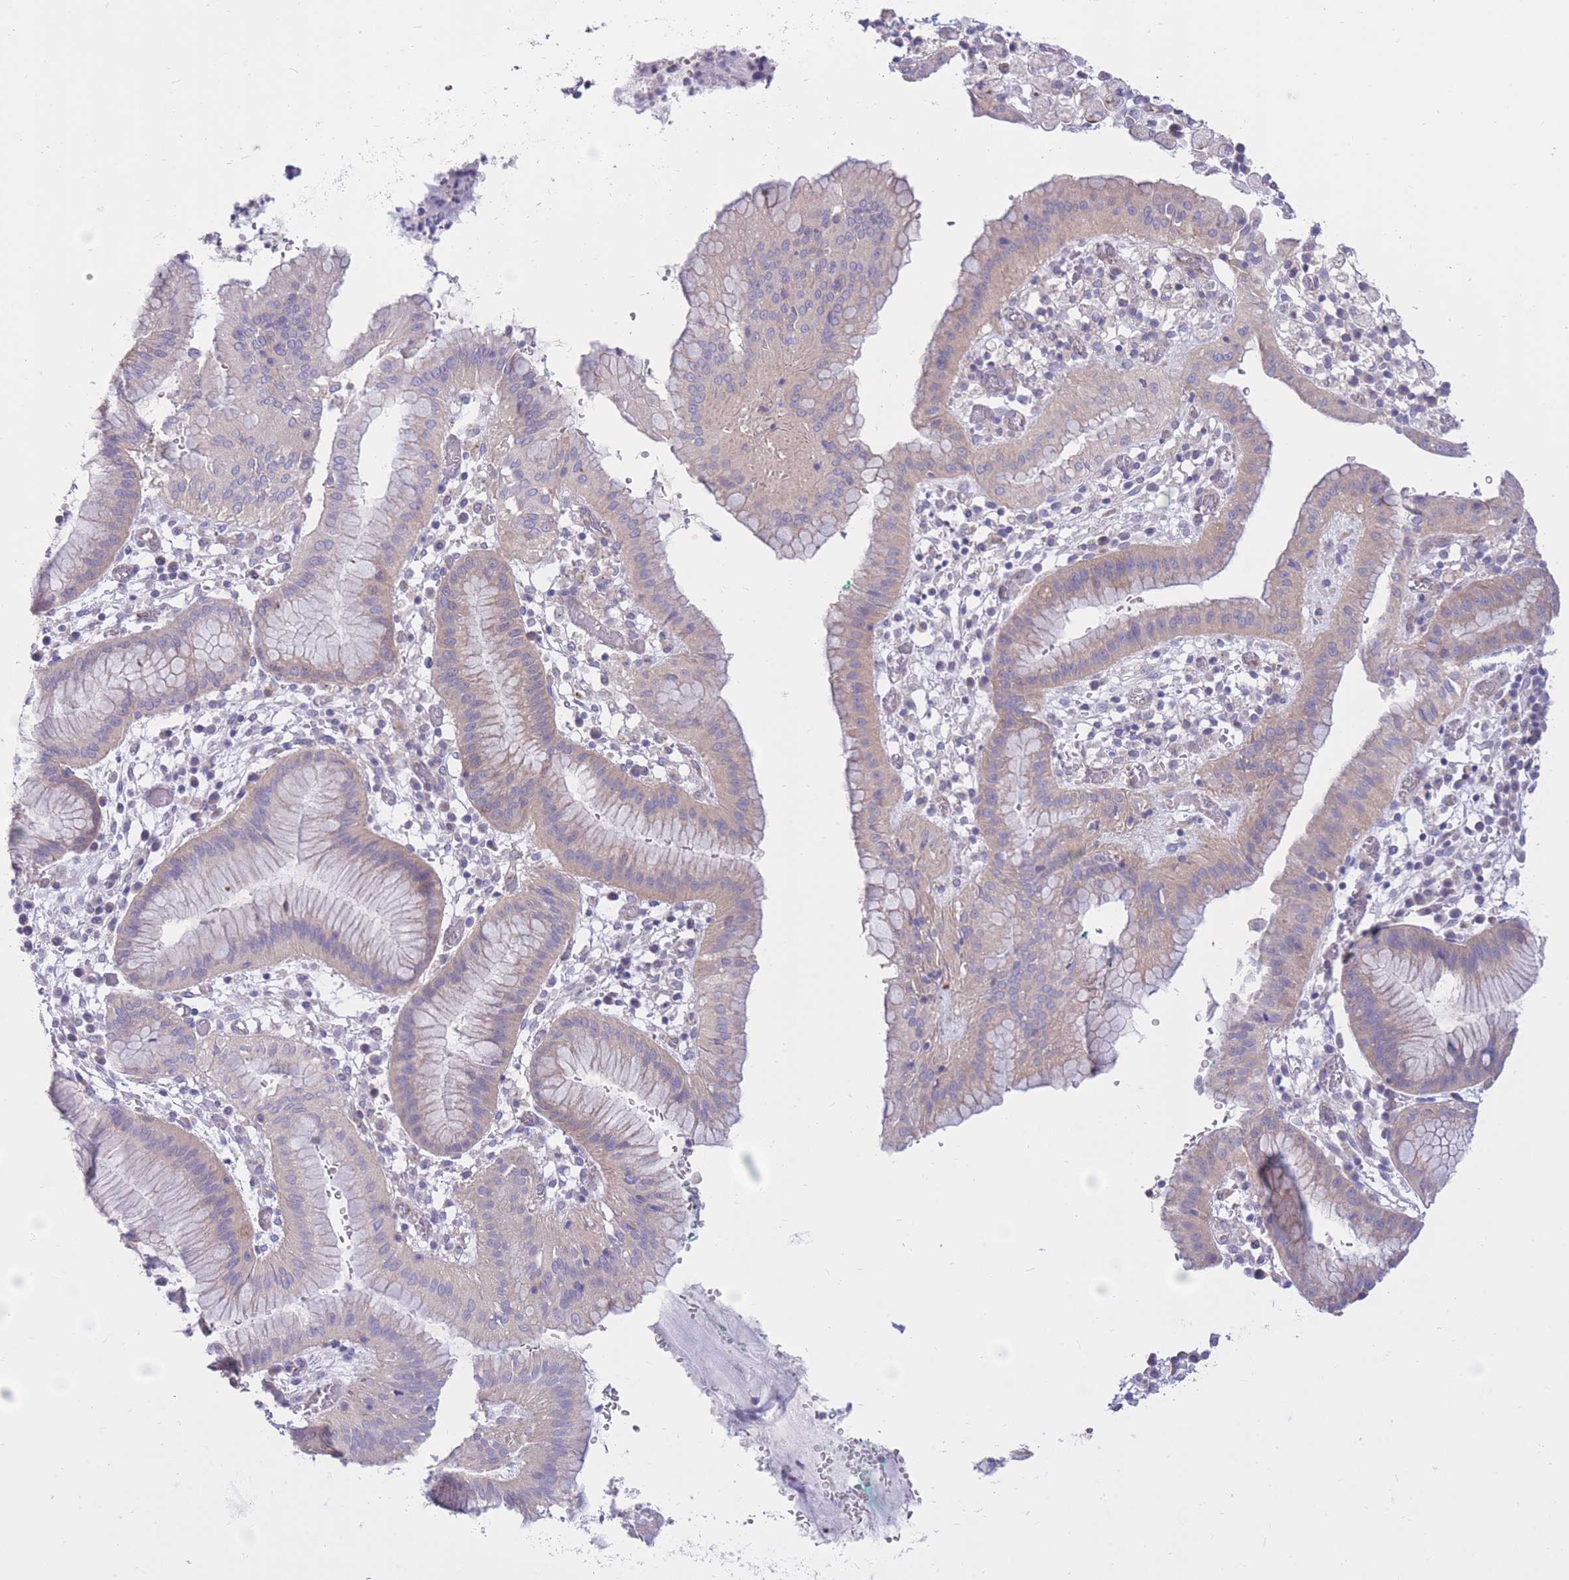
{"staining": {"intensity": "weak", "quantity": "25%-75%", "location": "cytoplasmic/membranous"}, "tissue": "stomach cancer", "cell_type": "Tumor cells", "image_type": "cancer", "snomed": [{"axis": "morphology", "description": "Adenocarcinoma, NOS"}, {"axis": "topography", "description": "Stomach"}], "caption": "Tumor cells display weak cytoplasmic/membranous staining in about 25%-75% of cells in adenocarcinoma (stomach). Immunohistochemistry (ihc) stains the protein of interest in brown and the nuclei are stained blue.", "gene": "ALS2CL", "patient": {"sex": "male", "age": 77}}